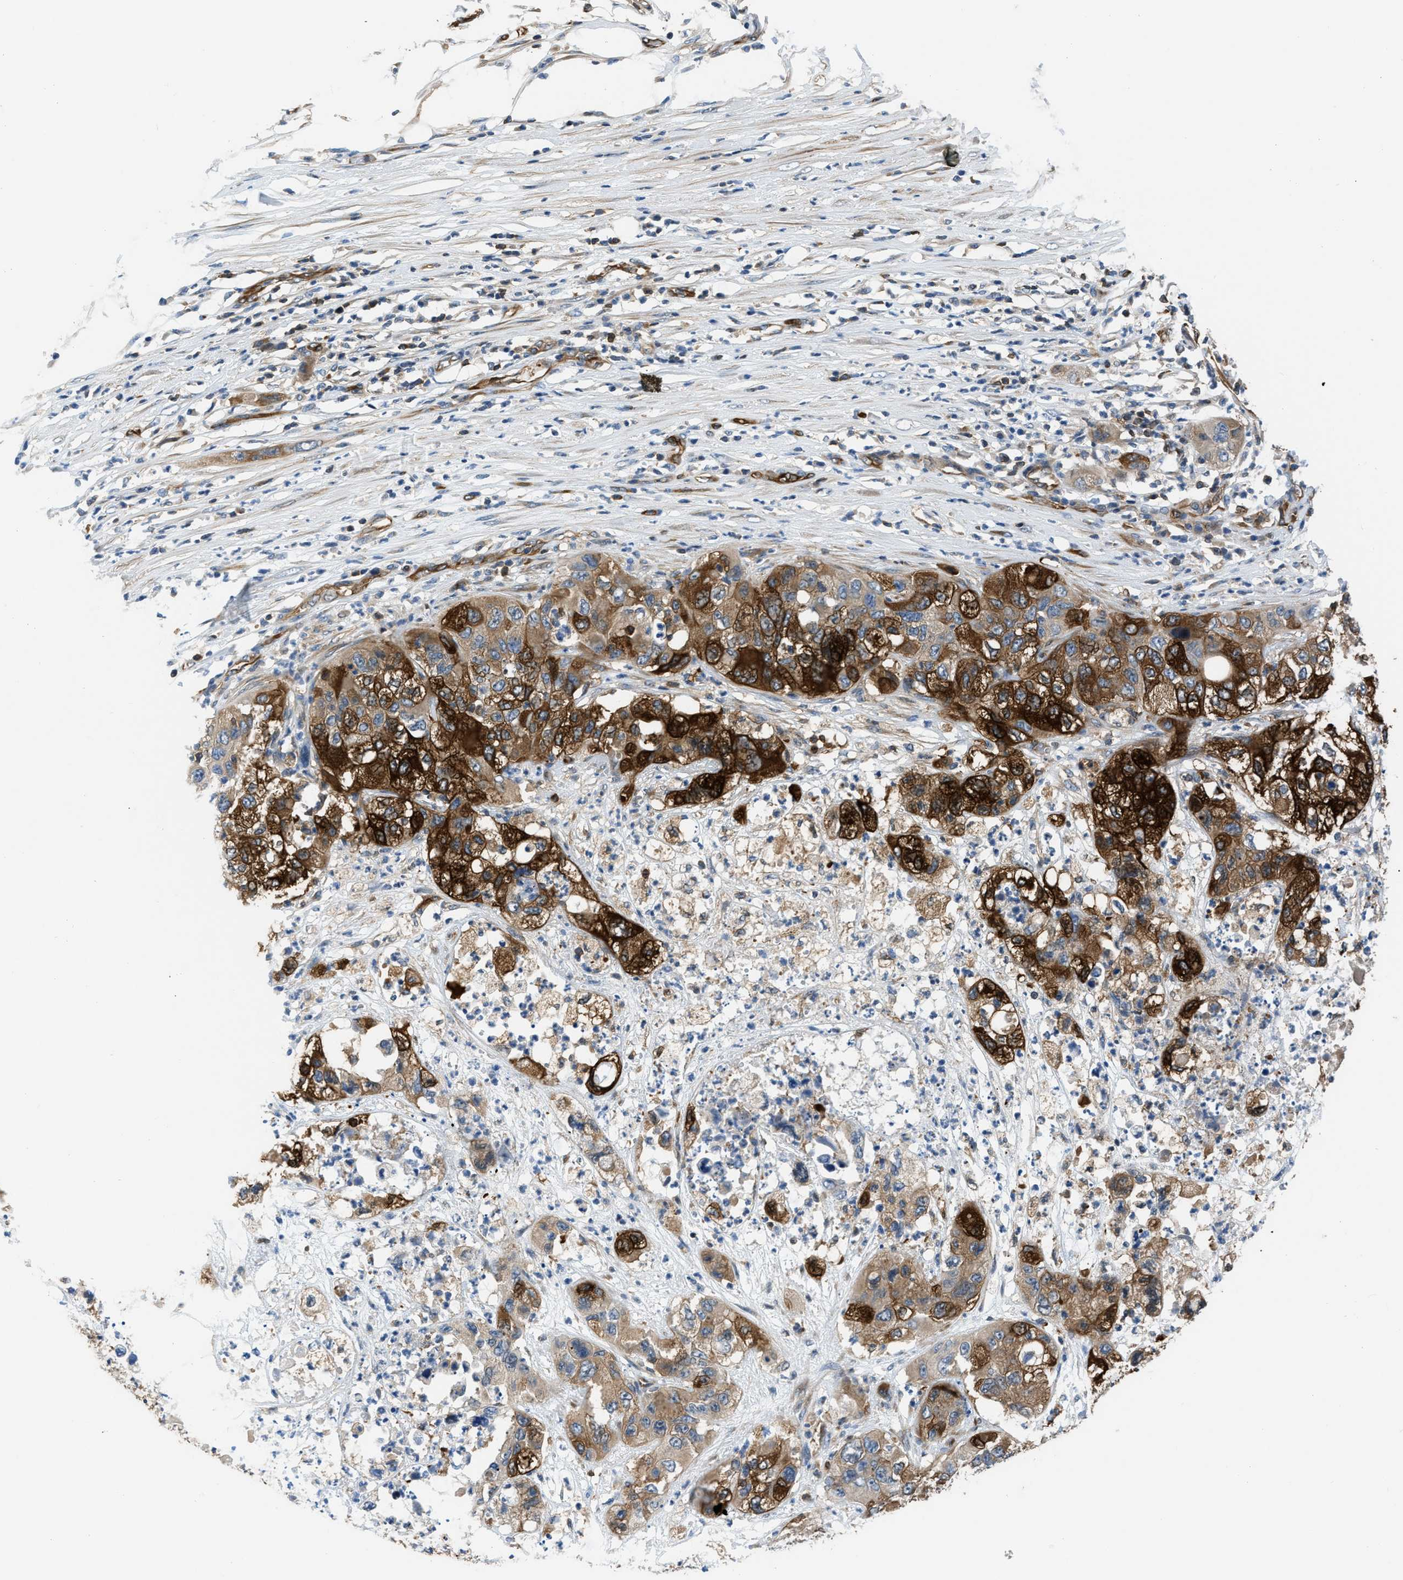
{"staining": {"intensity": "strong", "quantity": ">75%", "location": "cytoplasmic/membranous"}, "tissue": "pancreatic cancer", "cell_type": "Tumor cells", "image_type": "cancer", "snomed": [{"axis": "morphology", "description": "Adenocarcinoma, NOS"}, {"axis": "topography", "description": "Pancreas"}], "caption": "Immunohistochemical staining of adenocarcinoma (pancreatic) demonstrates high levels of strong cytoplasmic/membranous protein positivity in about >75% of tumor cells.", "gene": "PFKP", "patient": {"sex": "female", "age": 78}}